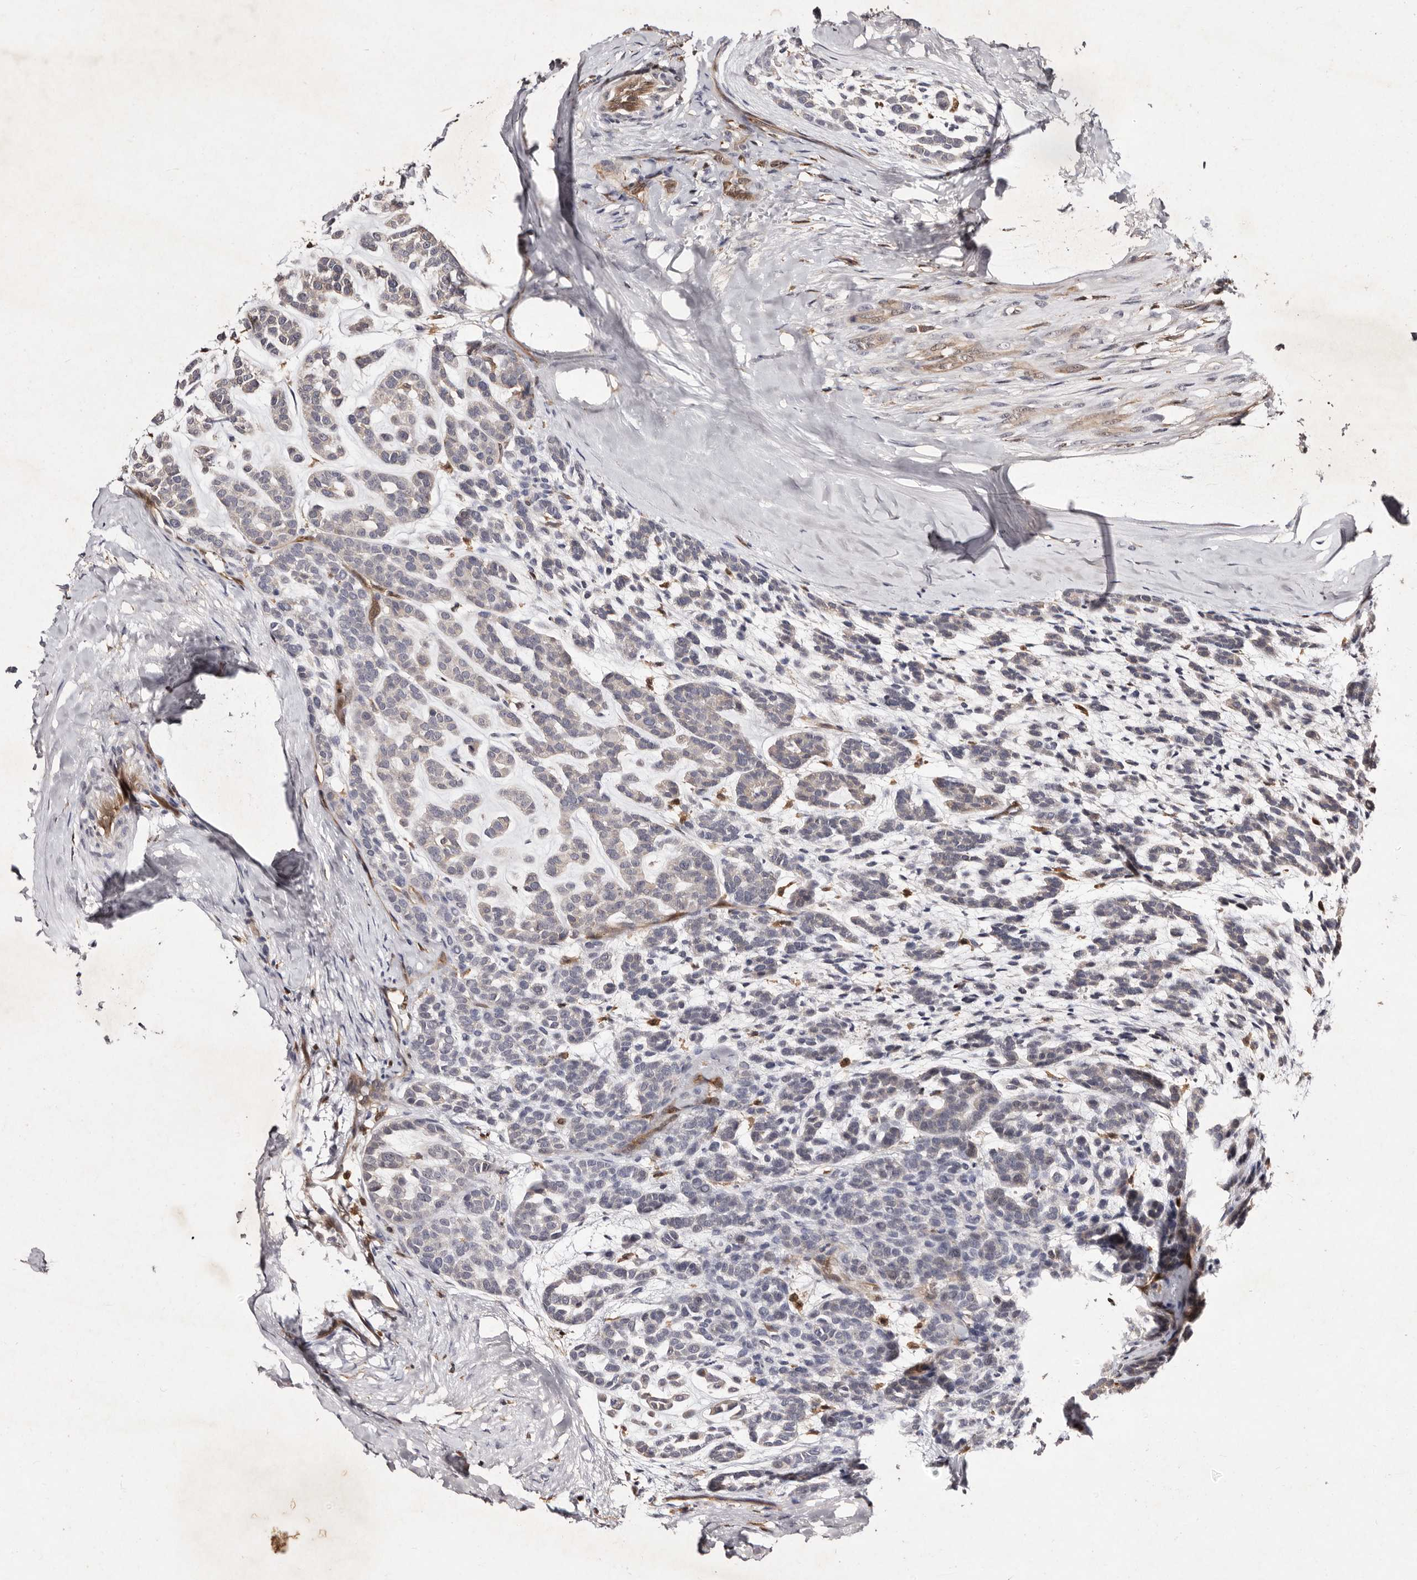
{"staining": {"intensity": "negative", "quantity": "none", "location": "none"}, "tissue": "head and neck cancer", "cell_type": "Tumor cells", "image_type": "cancer", "snomed": [{"axis": "morphology", "description": "Adenocarcinoma, NOS"}, {"axis": "morphology", "description": "Adenoma, NOS"}, {"axis": "topography", "description": "Head-Neck"}], "caption": "The micrograph exhibits no significant positivity in tumor cells of head and neck cancer (adenocarcinoma).", "gene": "GIMAP4", "patient": {"sex": "female", "age": 55}}